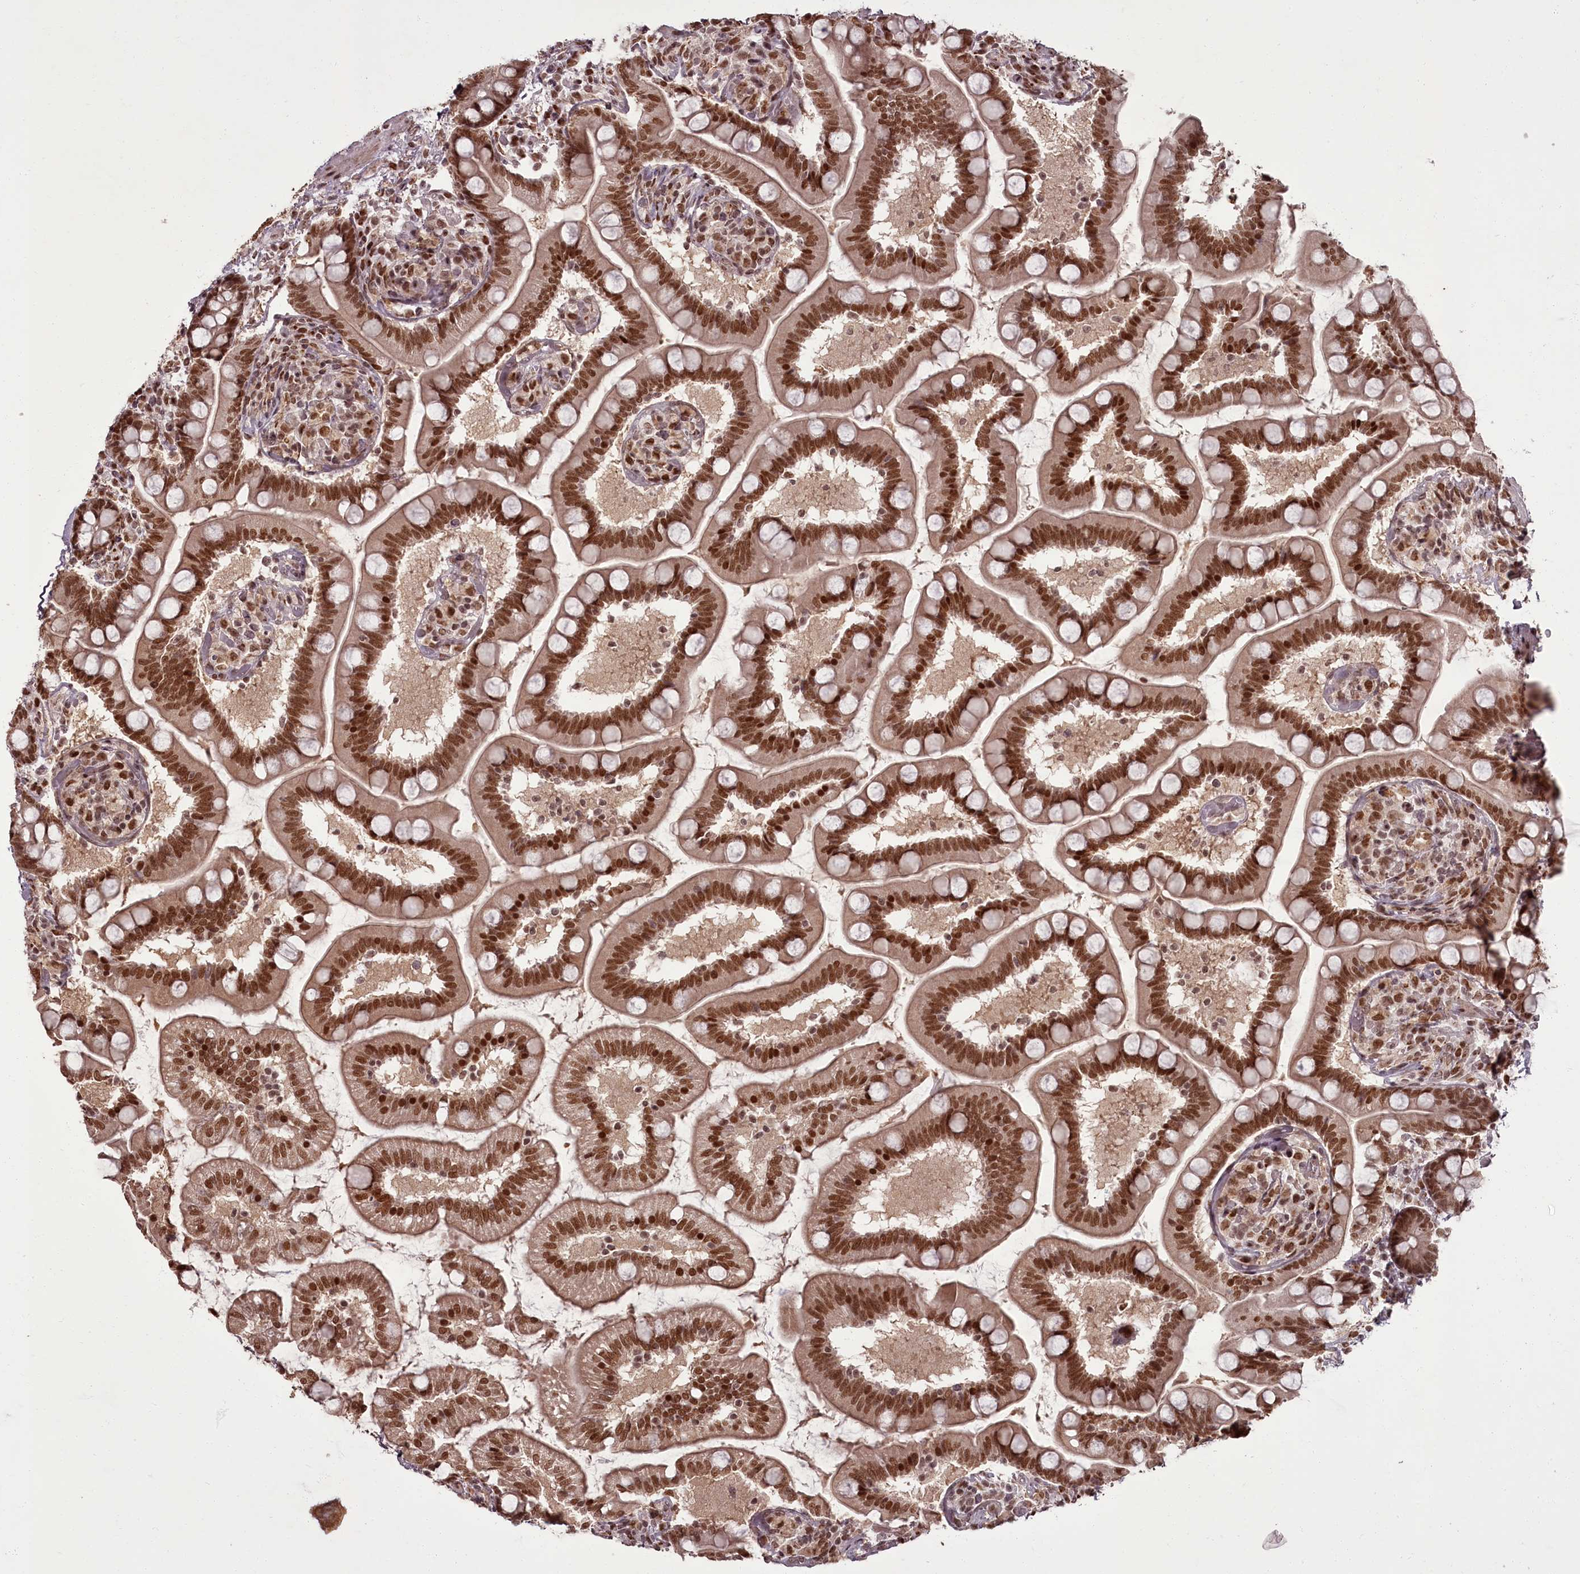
{"staining": {"intensity": "moderate", "quantity": ">75%", "location": "nuclear"}, "tissue": "small intestine", "cell_type": "Glandular cells", "image_type": "normal", "snomed": [{"axis": "morphology", "description": "Normal tissue, NOS"}, {"axis": "topography", "description": "Small intestine"}], "caption": "About >75% of glandular cells in unremarkable small intestine display moderate nuclear protein positivity as visualized by brown immunohistochemical staining.", "gene": "CEP83", "patient": {"sex": "female", "age": 64}}